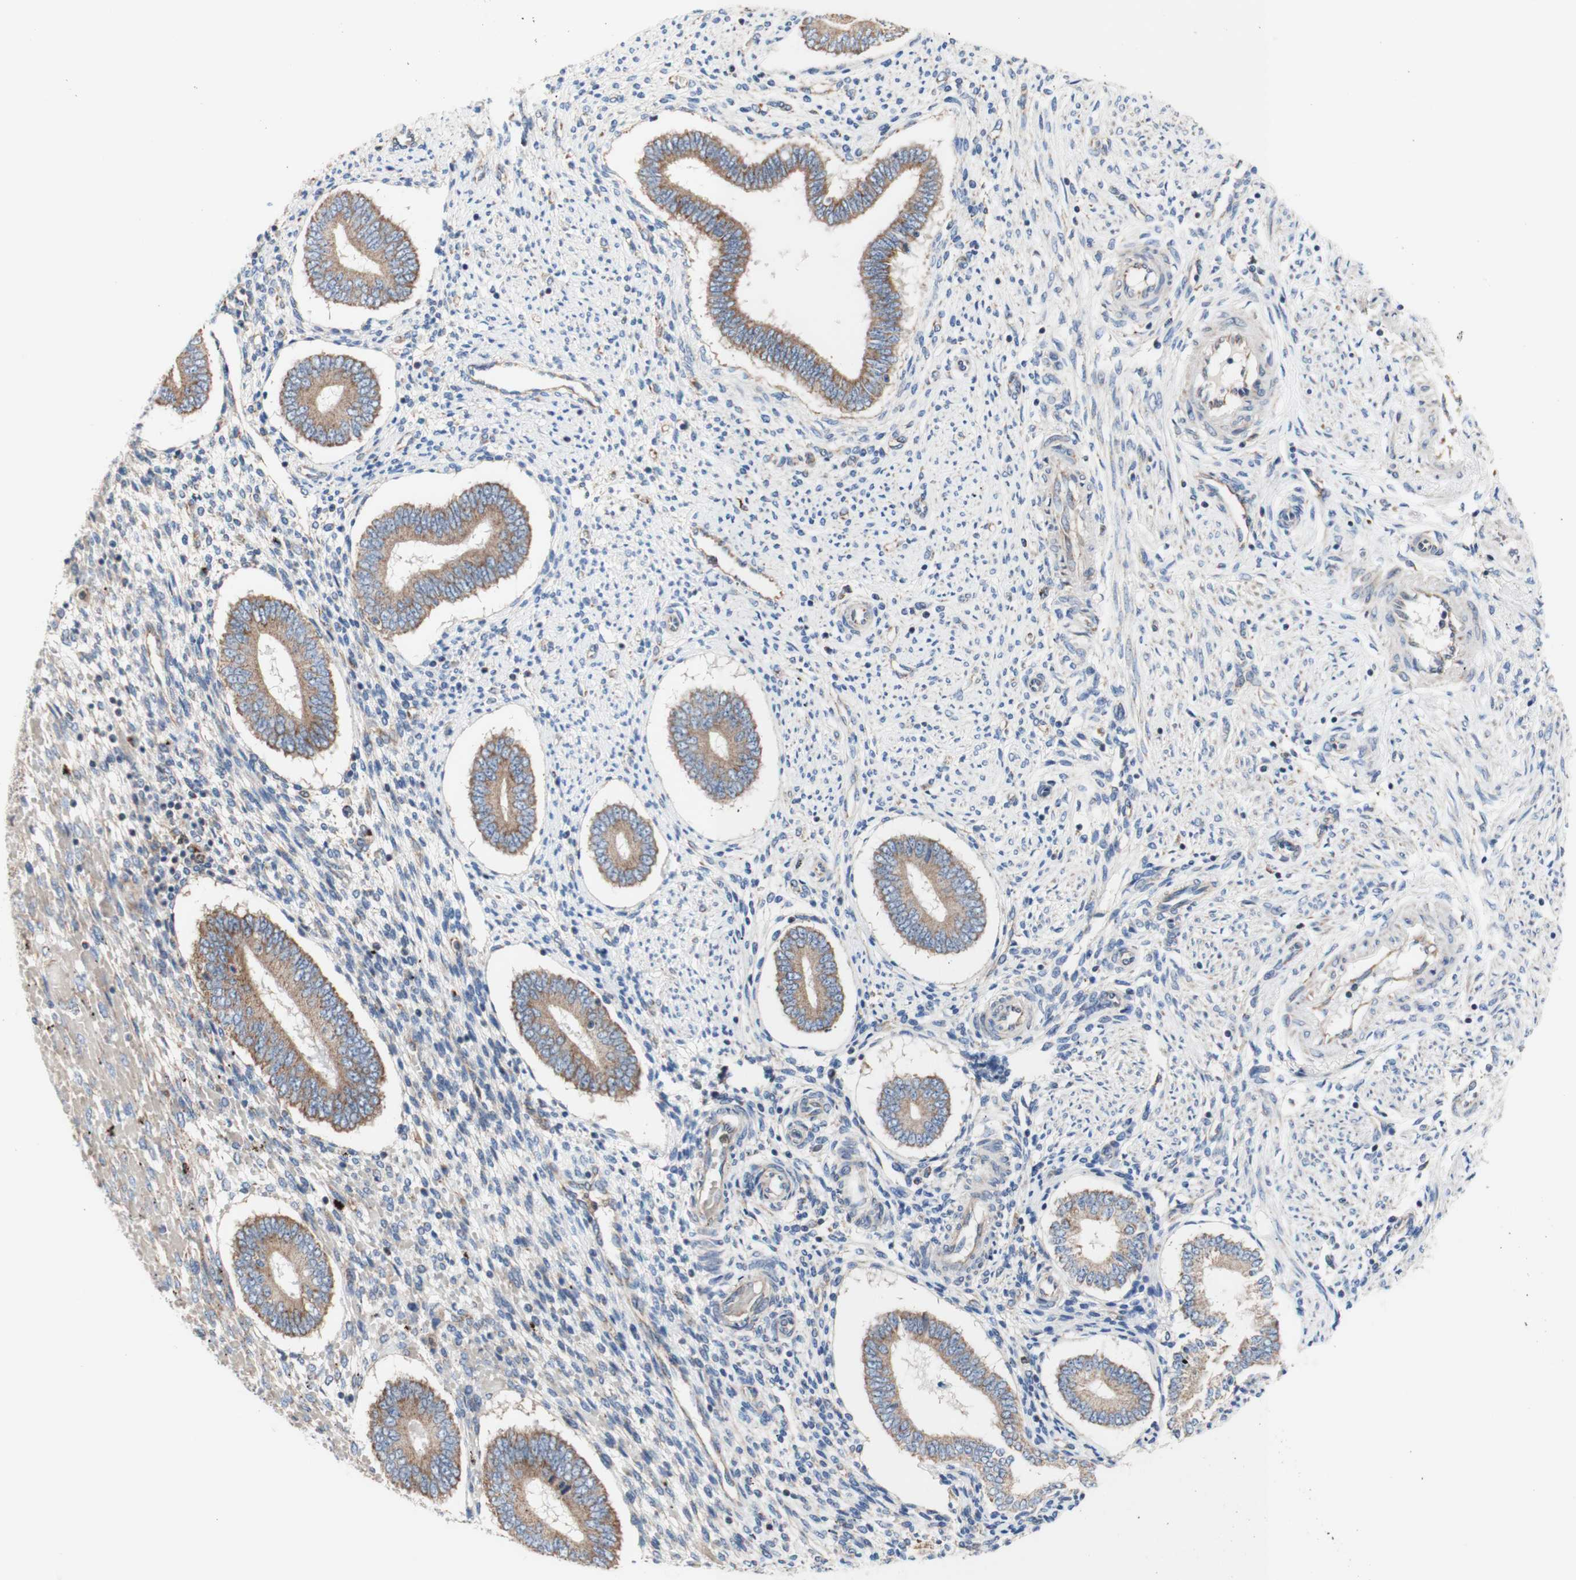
{"staining": {"intensity": "negative", "quantity": "none", "location": "none"}, "tissue": "endometrium", "cell_type": "Cells in endometrial stroma", "image_type": "normal", "snomed": [{"axis": "morphology", "description": "Normal tissue, NOS"}, {"axis": "topography", "description": "Endometrium"}], "caption": "DAB immunohistochemical staining of benign human endometrium reveals no significant expression in cells in endometrial stroma.", "gene": "FMR1", "patient": {"sex": "female", "age": 42}}